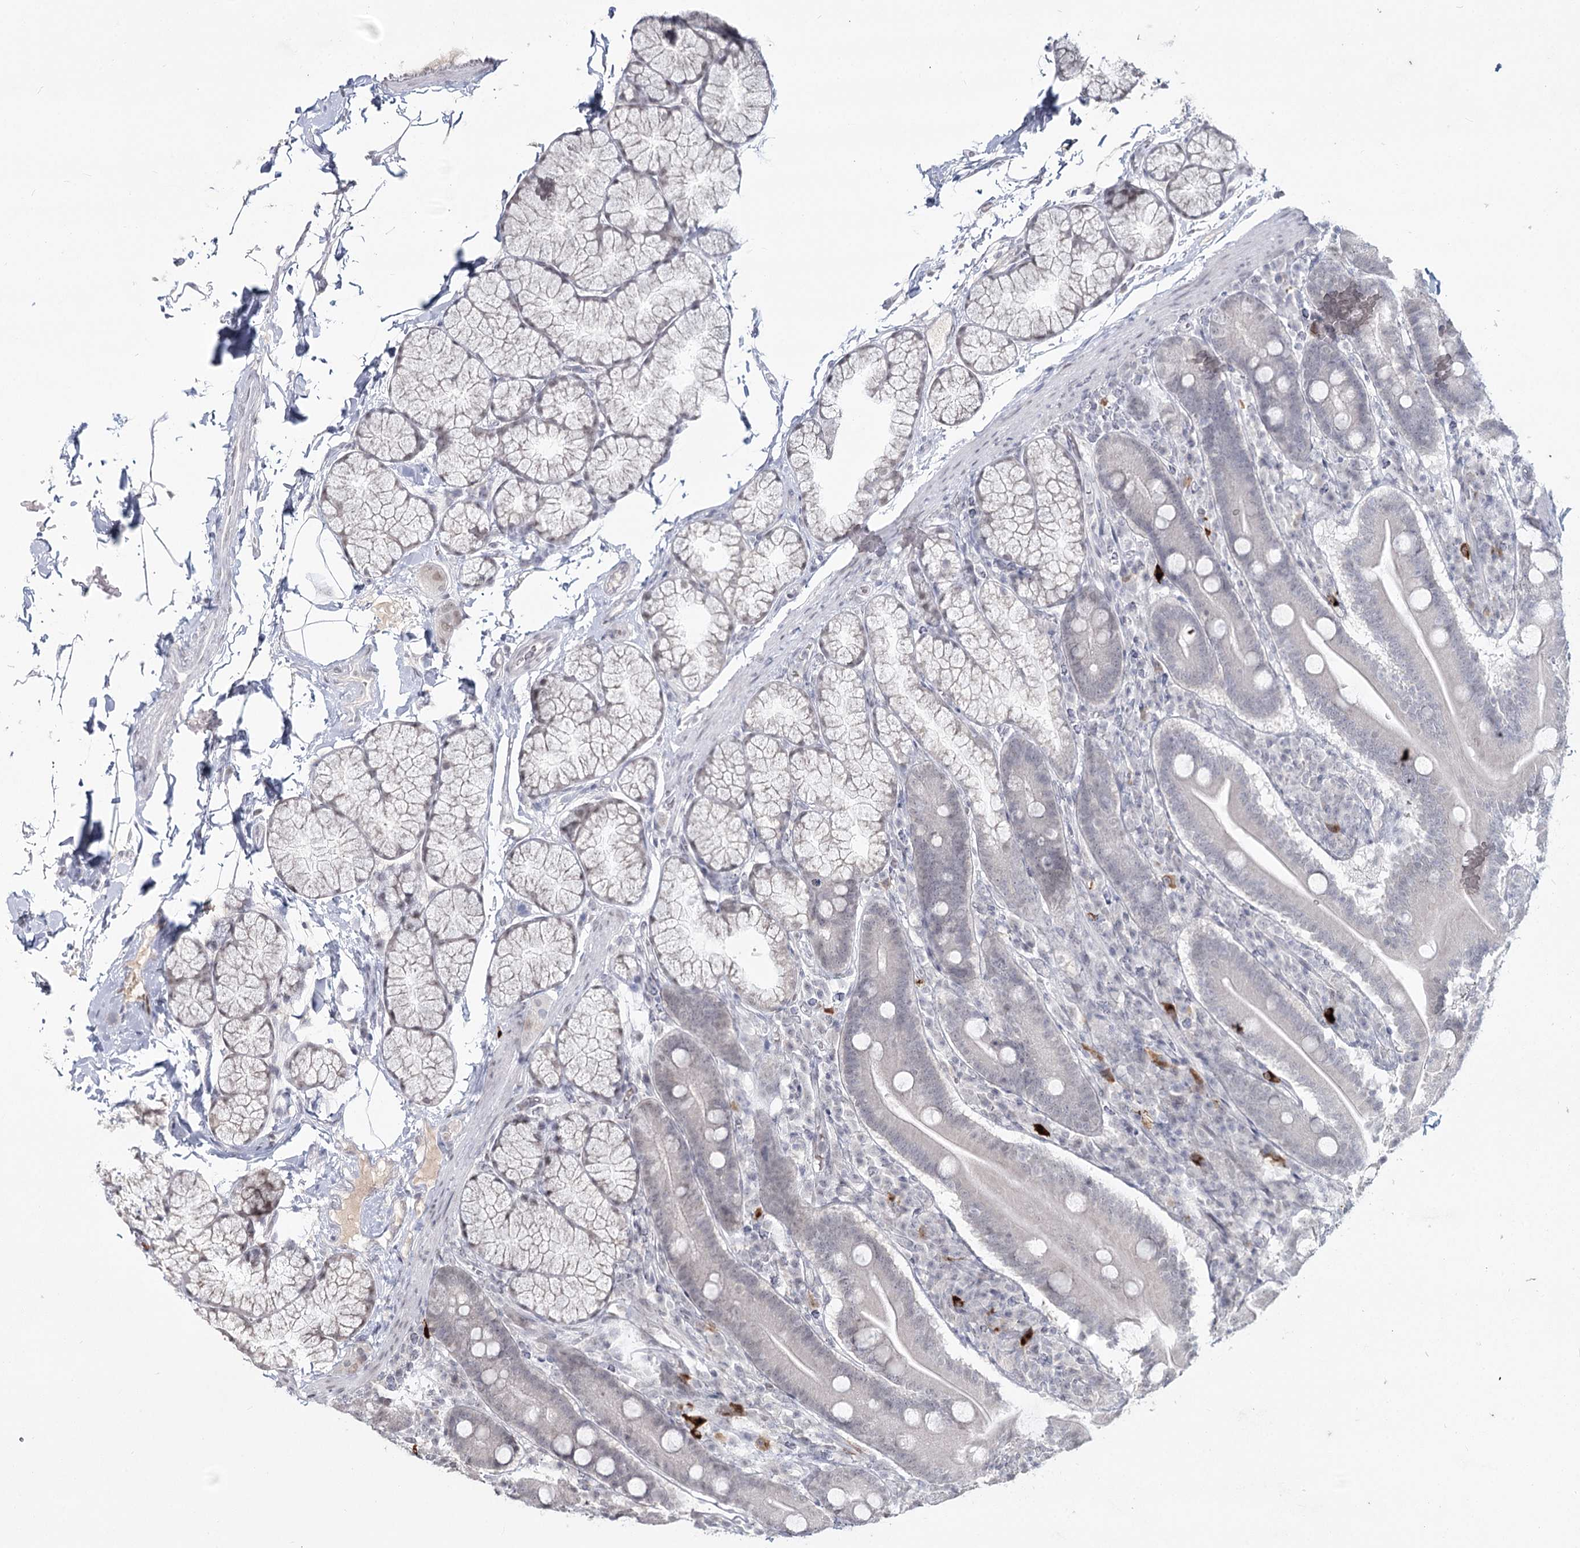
{"staining": {"intensity": "weak", "quantity": "<25%", "location": "nuclear"}, "tissue": "duodenum", "cell_type": "Glandular cells", "image_type": "normal", "snomed": [{"axis": "morphology", "description": "Normal tissue, NOS"}, {"axis": "topography", "description": "Duodenum"}], "caption": "There is no significant expression in glandular cells of duodenum. (DAB immunohistochemistry visualized using brightfield microscopy, high magnification).", "gene": "LY6G5C", "patient": {"sex": "male", "age": 35}}